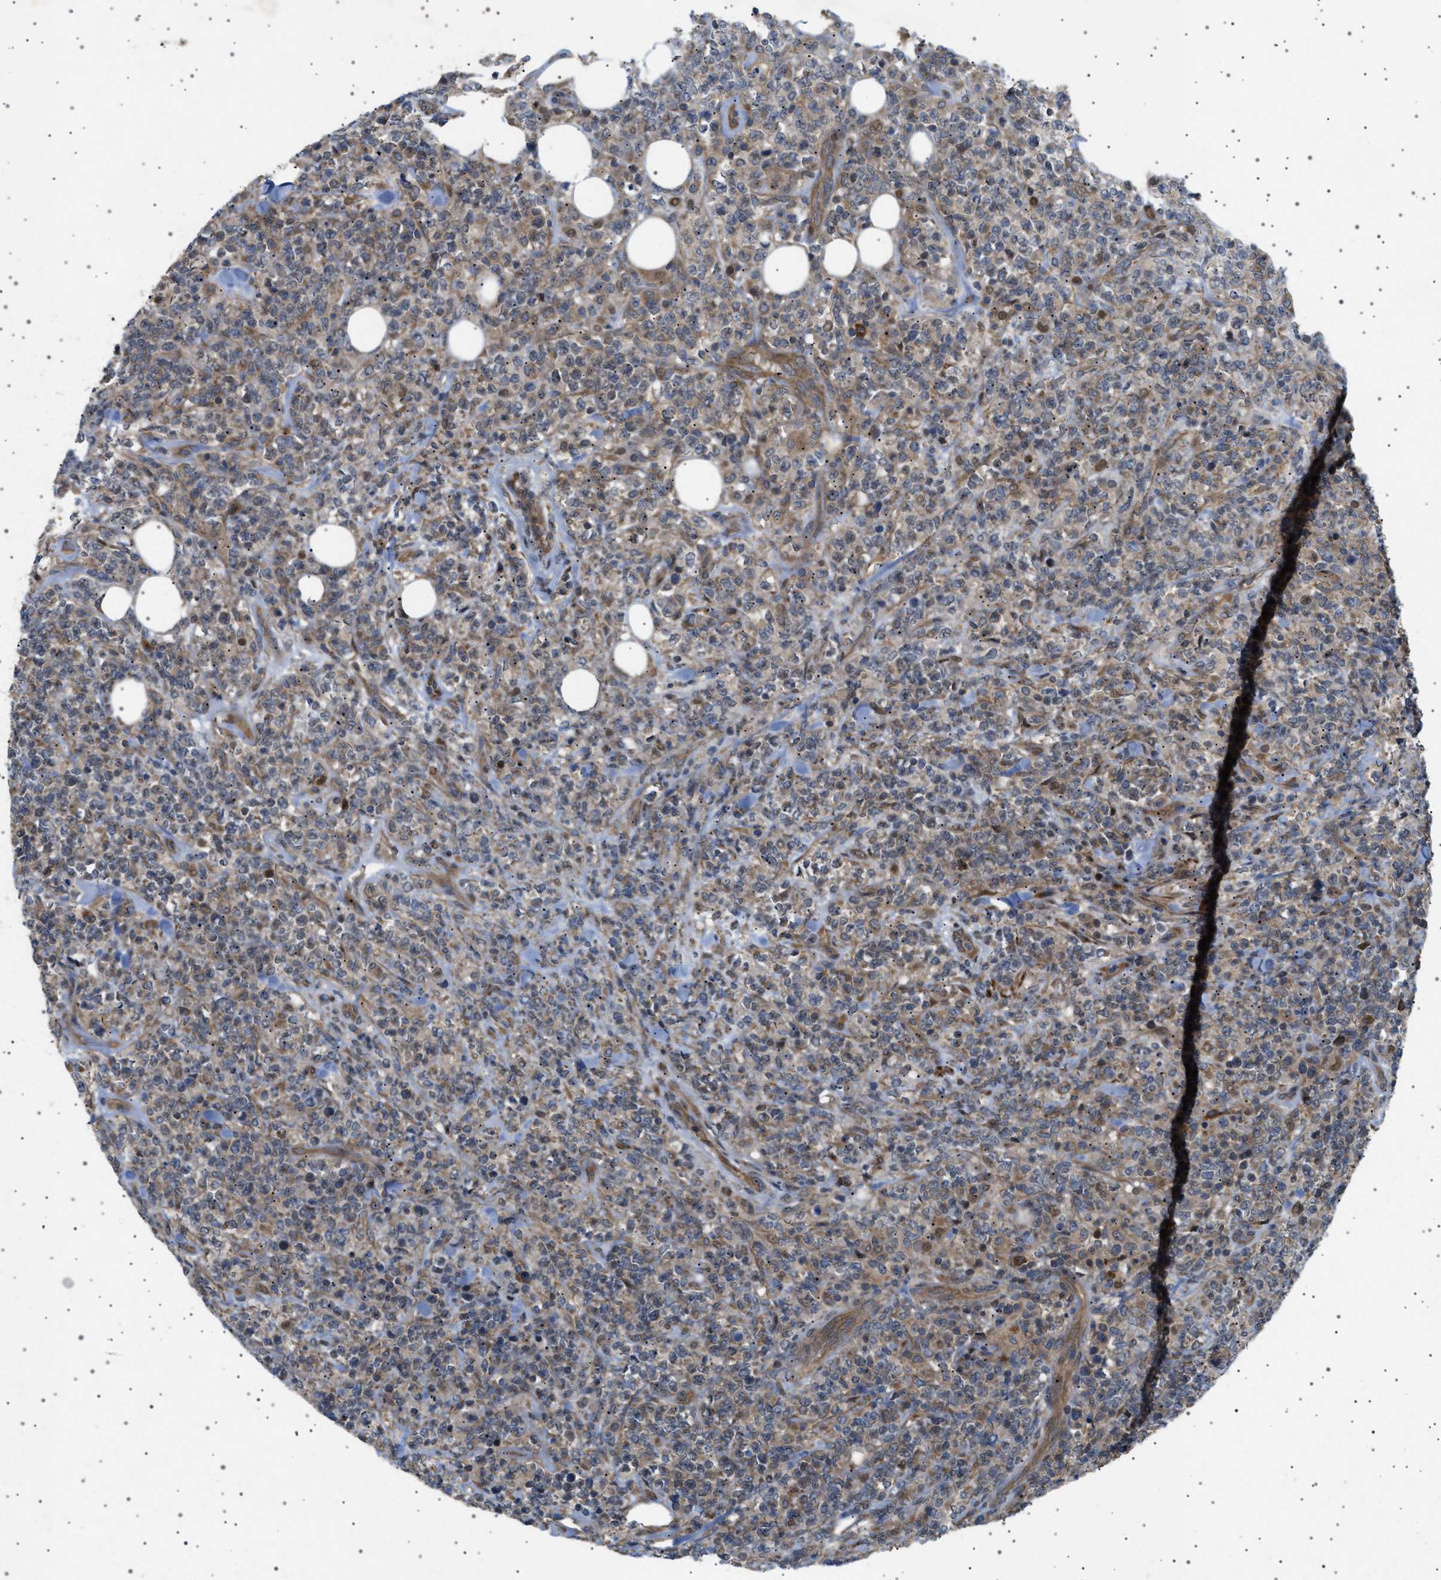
{"staining": {"intensity": "moderate", "quantity": "<25%", "location": "cytoplasmic/membranous"}, "tissue": "lymphoma", "cell_type": "Tumor cells", "image_type": "cancer", "snomed": [{"axis": "morphology", "description": "Malignant lymphoma, non-Hodgkin's type, High grade"}, {"axis": "topography", "description": "Soft tissue"}], "caption": "Malignant lymphoma, non-Hodgkin's type (high-grade) tissue displays moderate cytoplasmic/membranous positivity in about <25% of tumor cells, visualized by immunohistochemistry. (DAB (3,3'-diaminobenzidine) IHC with brightfield microscopy, high magnification).", "gene": "CCDC186", "patient": {"sex": "male", "age": 18}}